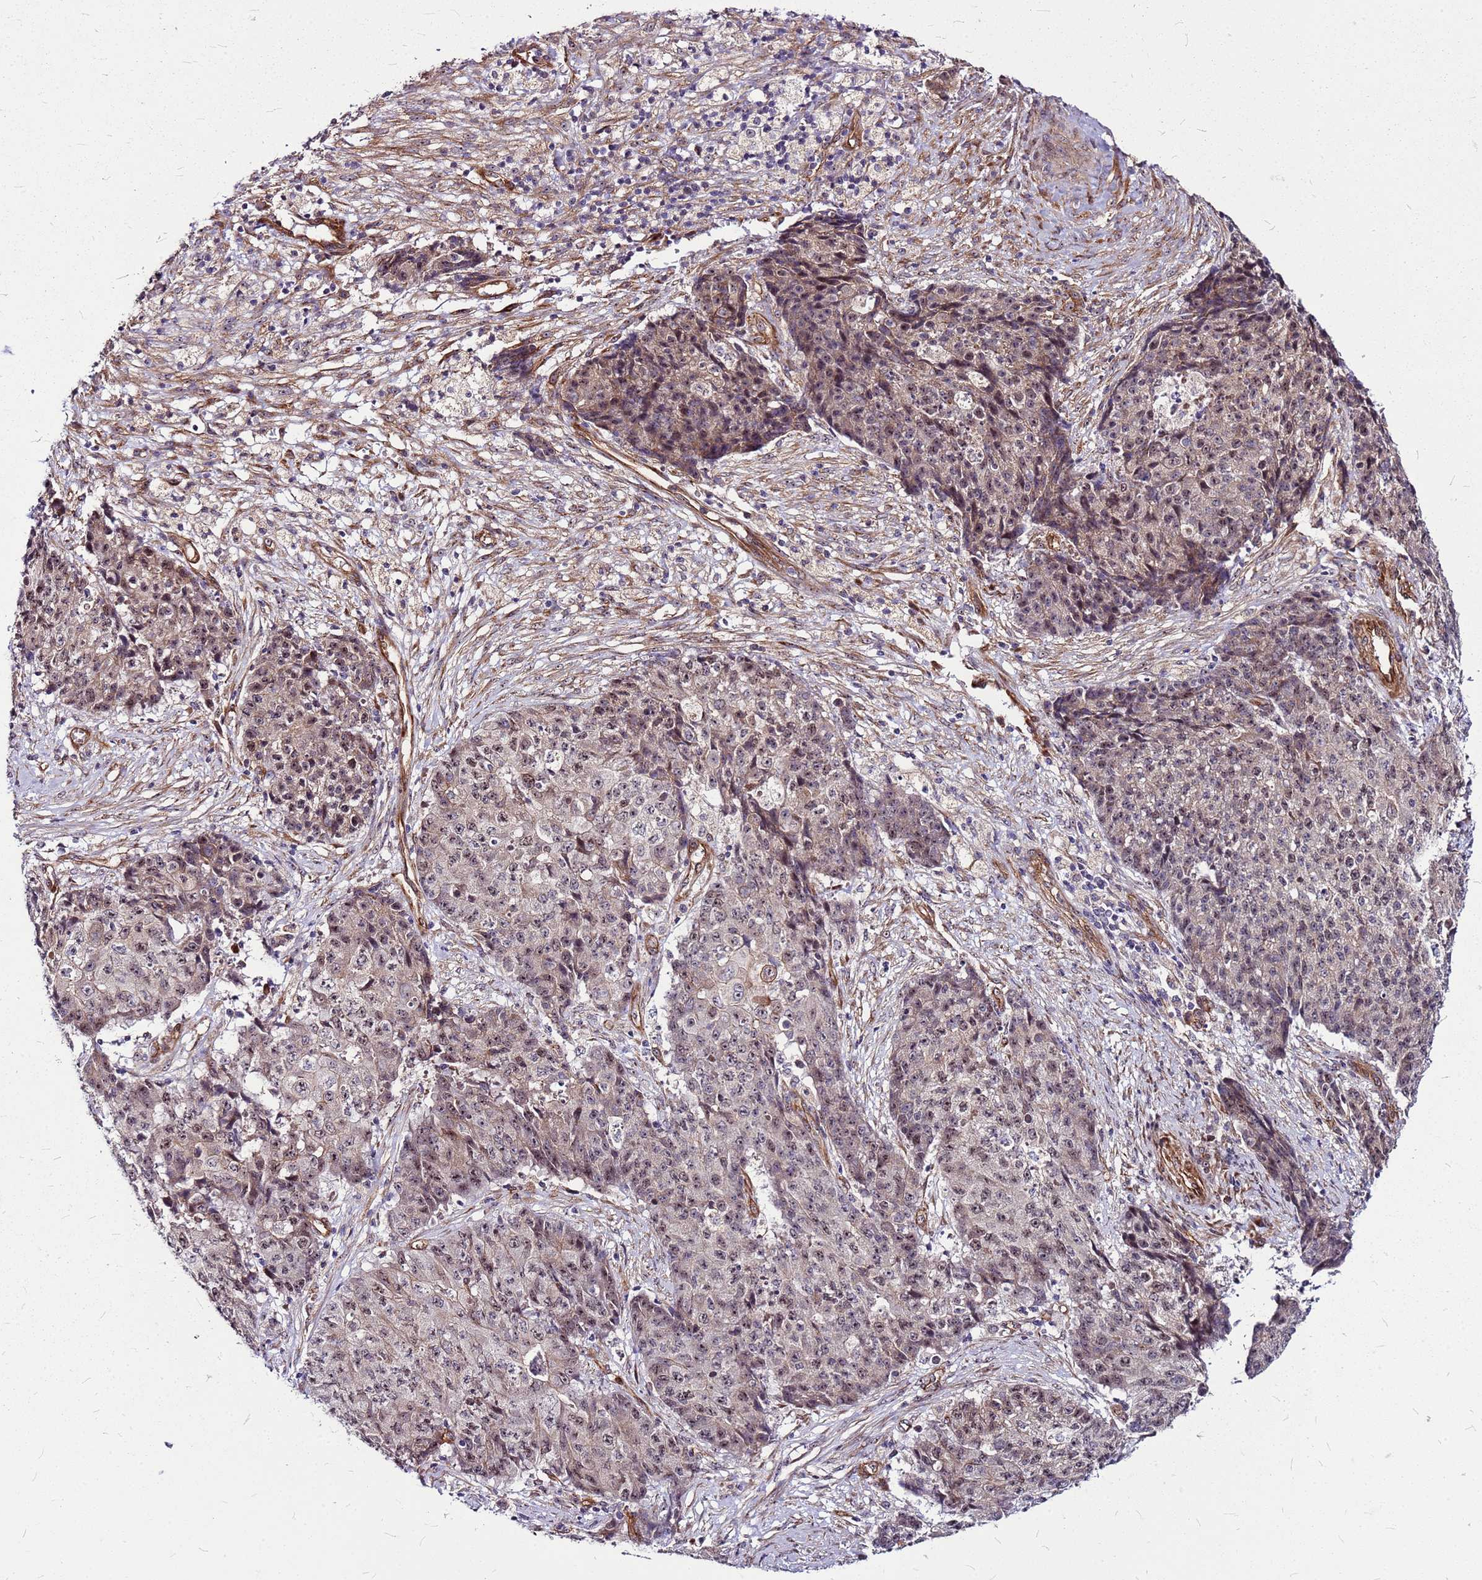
{"staining": {"intensity": "weak", "quantity": ">75%", "location": "nuclear"}, "tissue": "ovarian cancer", "cell_type": "Tumor cells", "image_type": "cancer", "snomed": [{"axis": "morphology", "description": "Carcinoma, endometroid"}, {"axis": "topography", "description": "Ovary"}], "caption": "The micrograph exhibits a brown stain indicating the presence of a protein in the nuclear of tumor cells in ovarian cancer.", "gene": "TOPAZ1", "patient": {"sex": "female", "age": 42}}